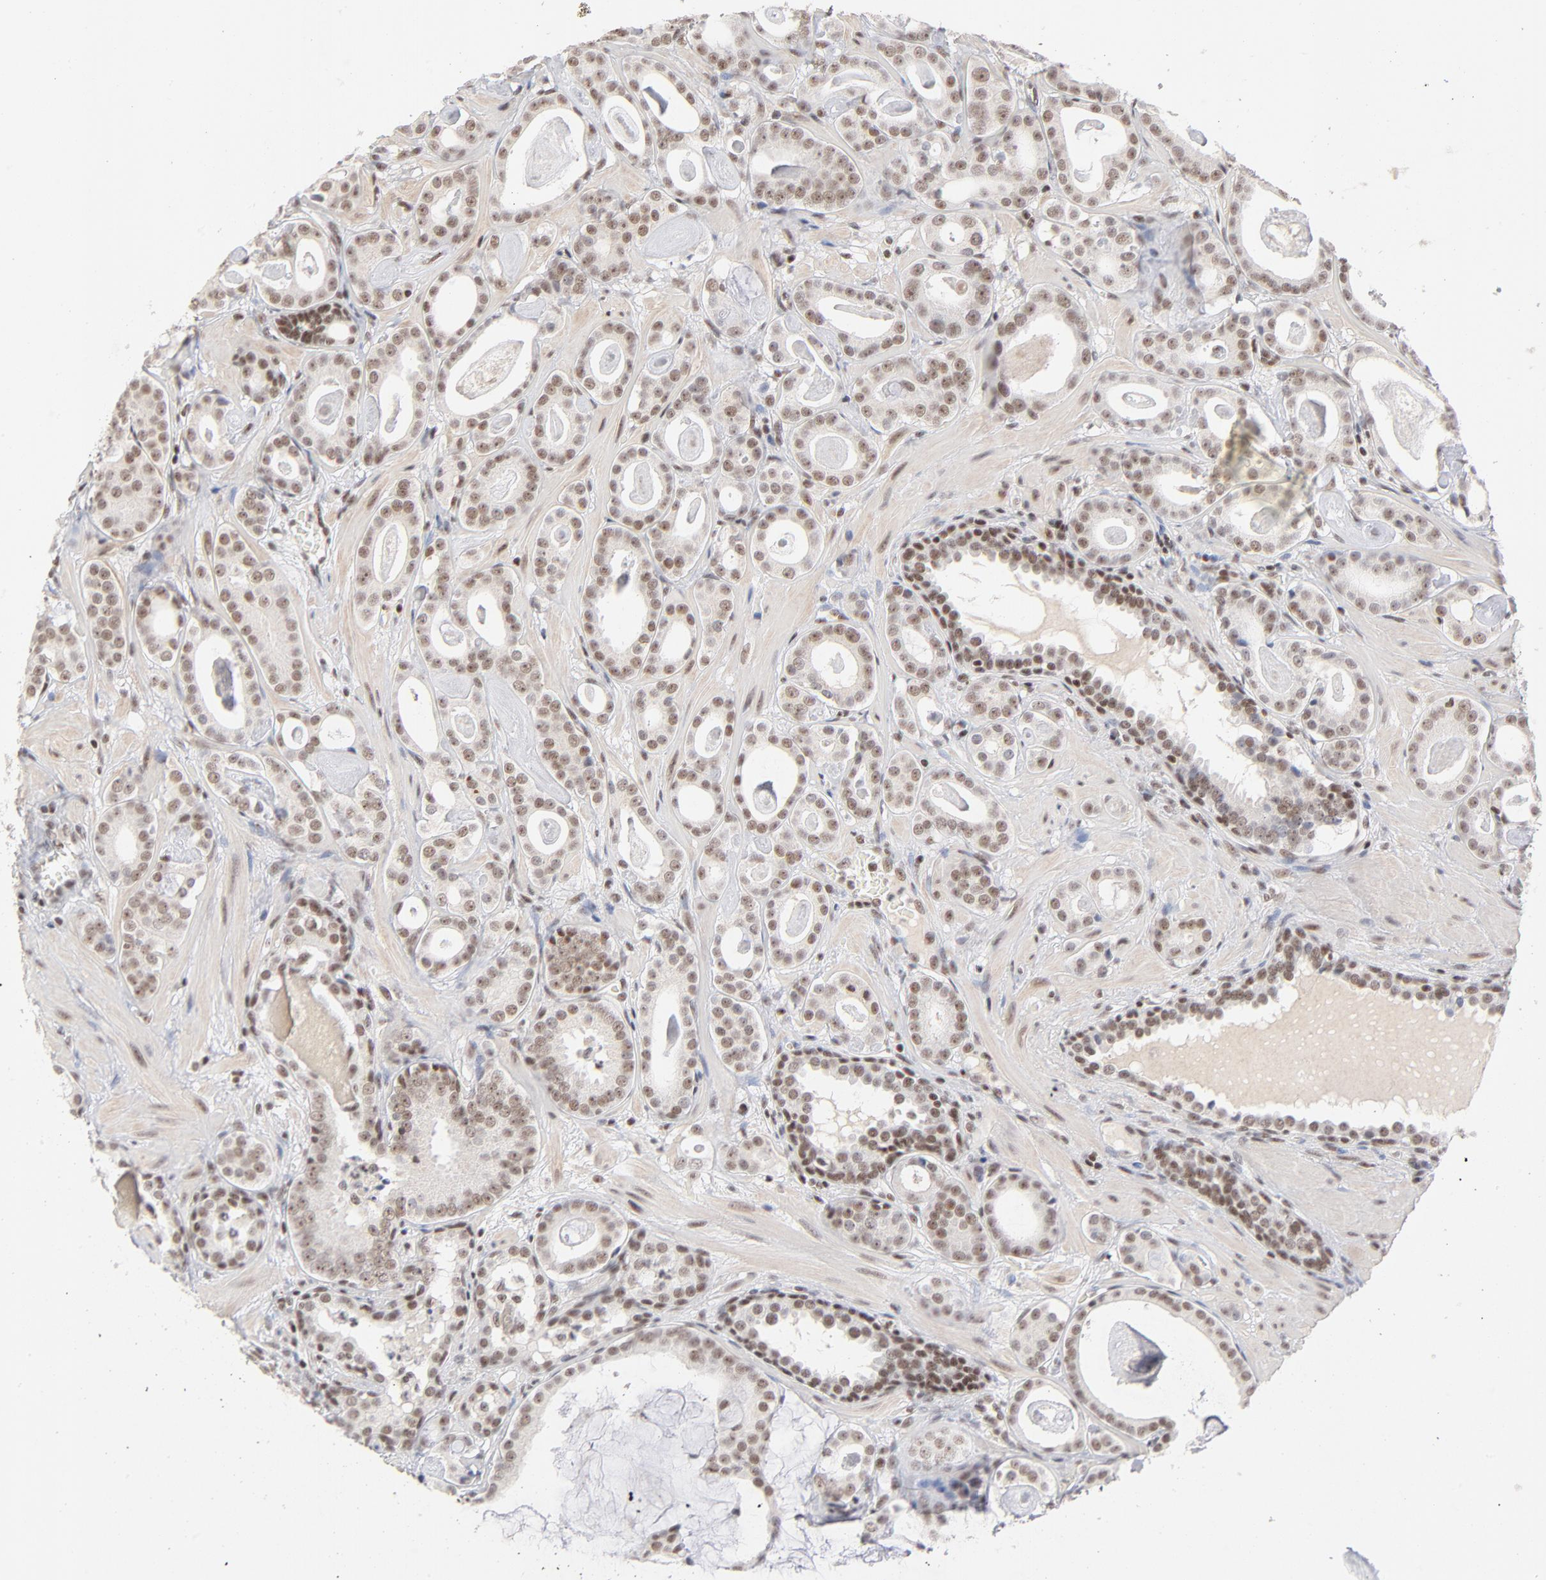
{"staining": {"intensity": "weak", "quantity": ">75%", "location": "nuclear"}, "tissue": "prostate cancer", "cell_type": "Tumor cells", "image_type": "cancer", "snomed": [{"axis": "morphology", "description": "Adenocarcinoma, Low grade"}, {"axis": "topography", "description": "Prostate"}], "caption": "Protein expression by IHC displays weak nuclear expression in approximately >75% of tumor cells in prostate adenocarcinoma (low-grade).", "gene": "ZNF143", "patient": {"sex": "male", "age": 57}}